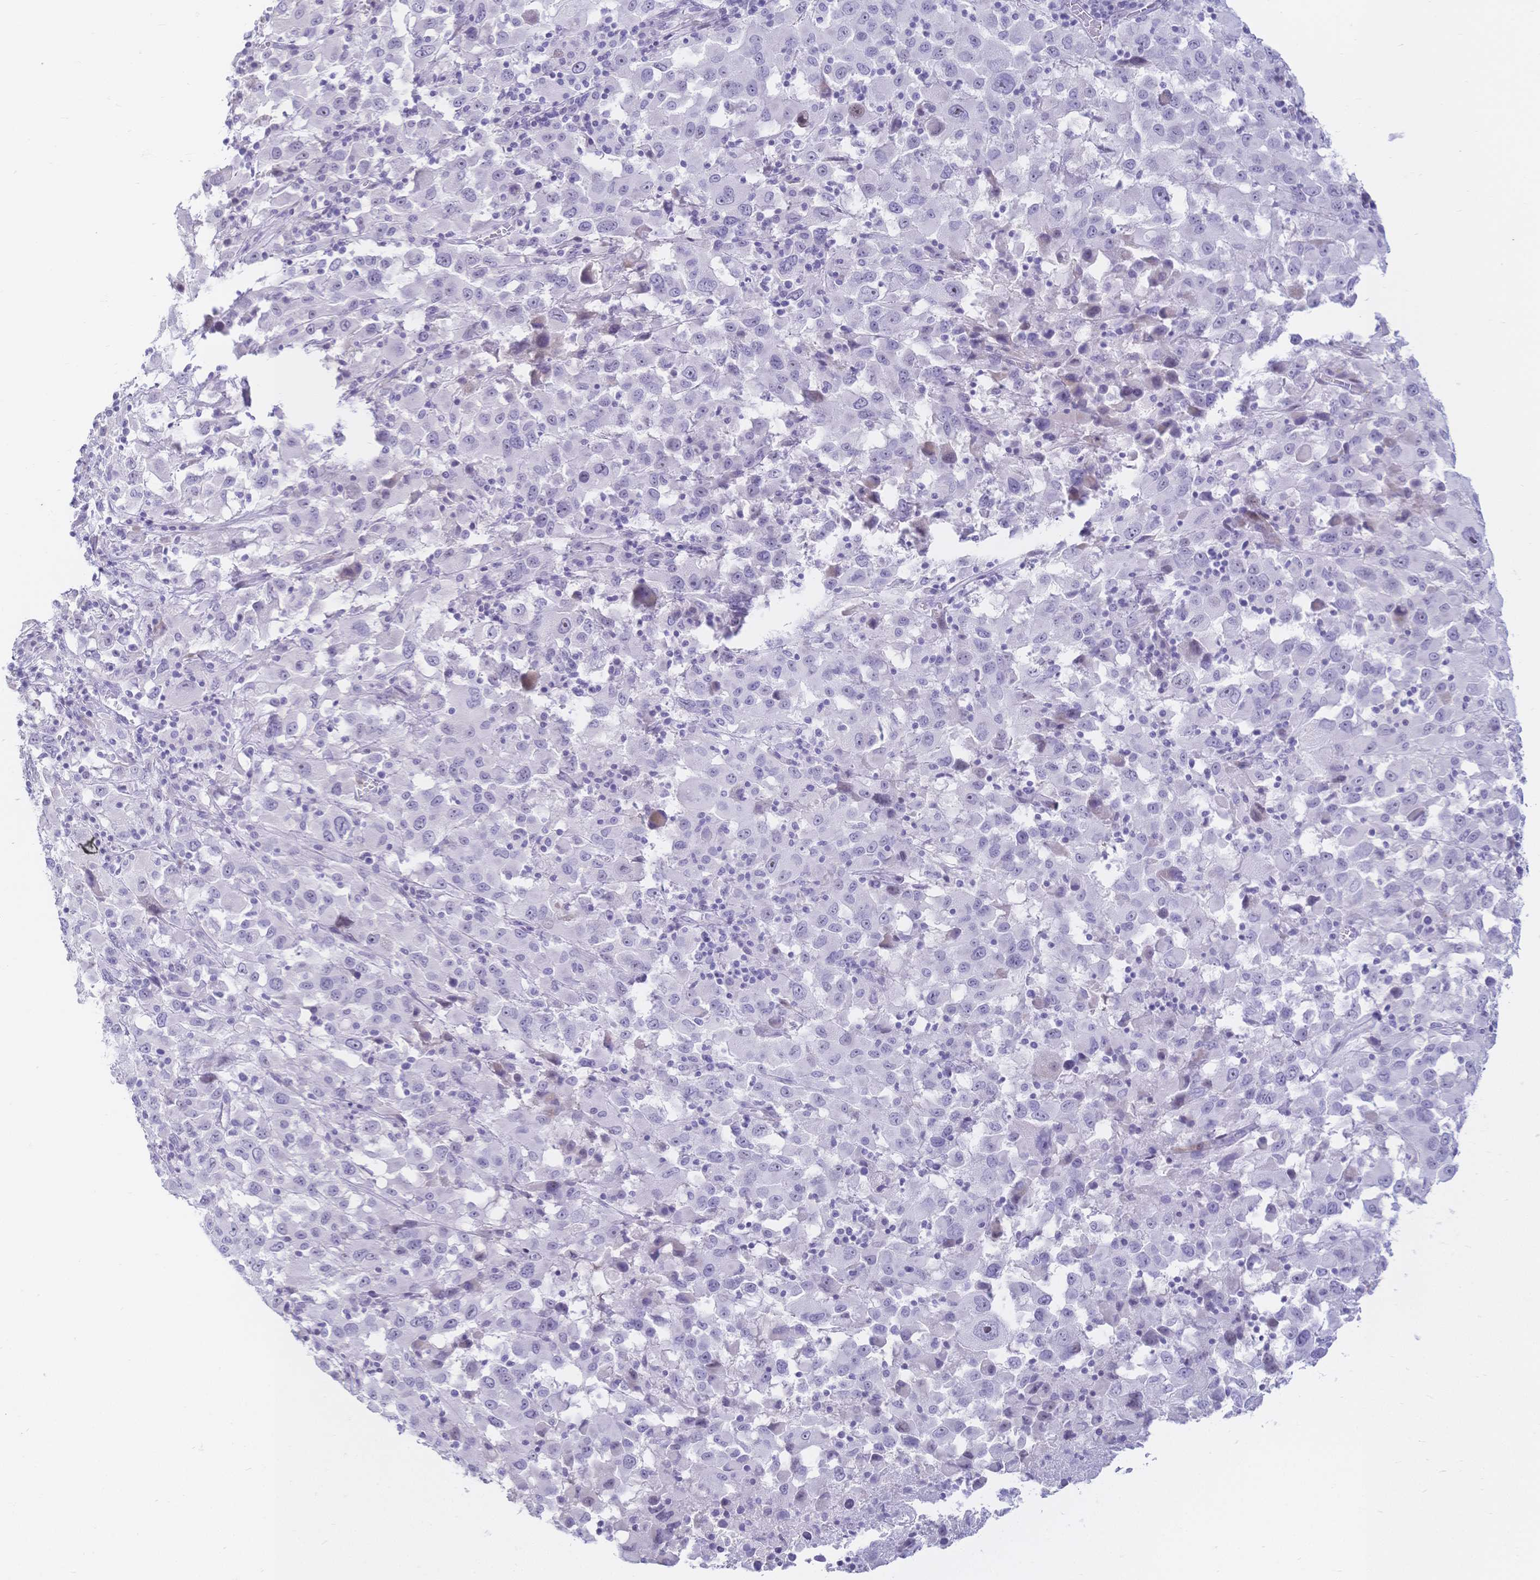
{"staining": {"intensity": "negative", "quantity": "none", "location": "none"}, "tissue": "melanoma", "cell_type": "Tumor cells", "image_type": "cancer", "snomed": [{"axis": "morphology", "description": "Malignant melanoma, Metastatic site"}, {"axis": "topography", "description": "Soft tissue"}], "caption": "Immunohistochemical staining of human malignant melanoma (metastatic site) exhibits no significant staining in tumor cells.", "gene": "CR2", "patient": {"sex": "male", "age": 50}}